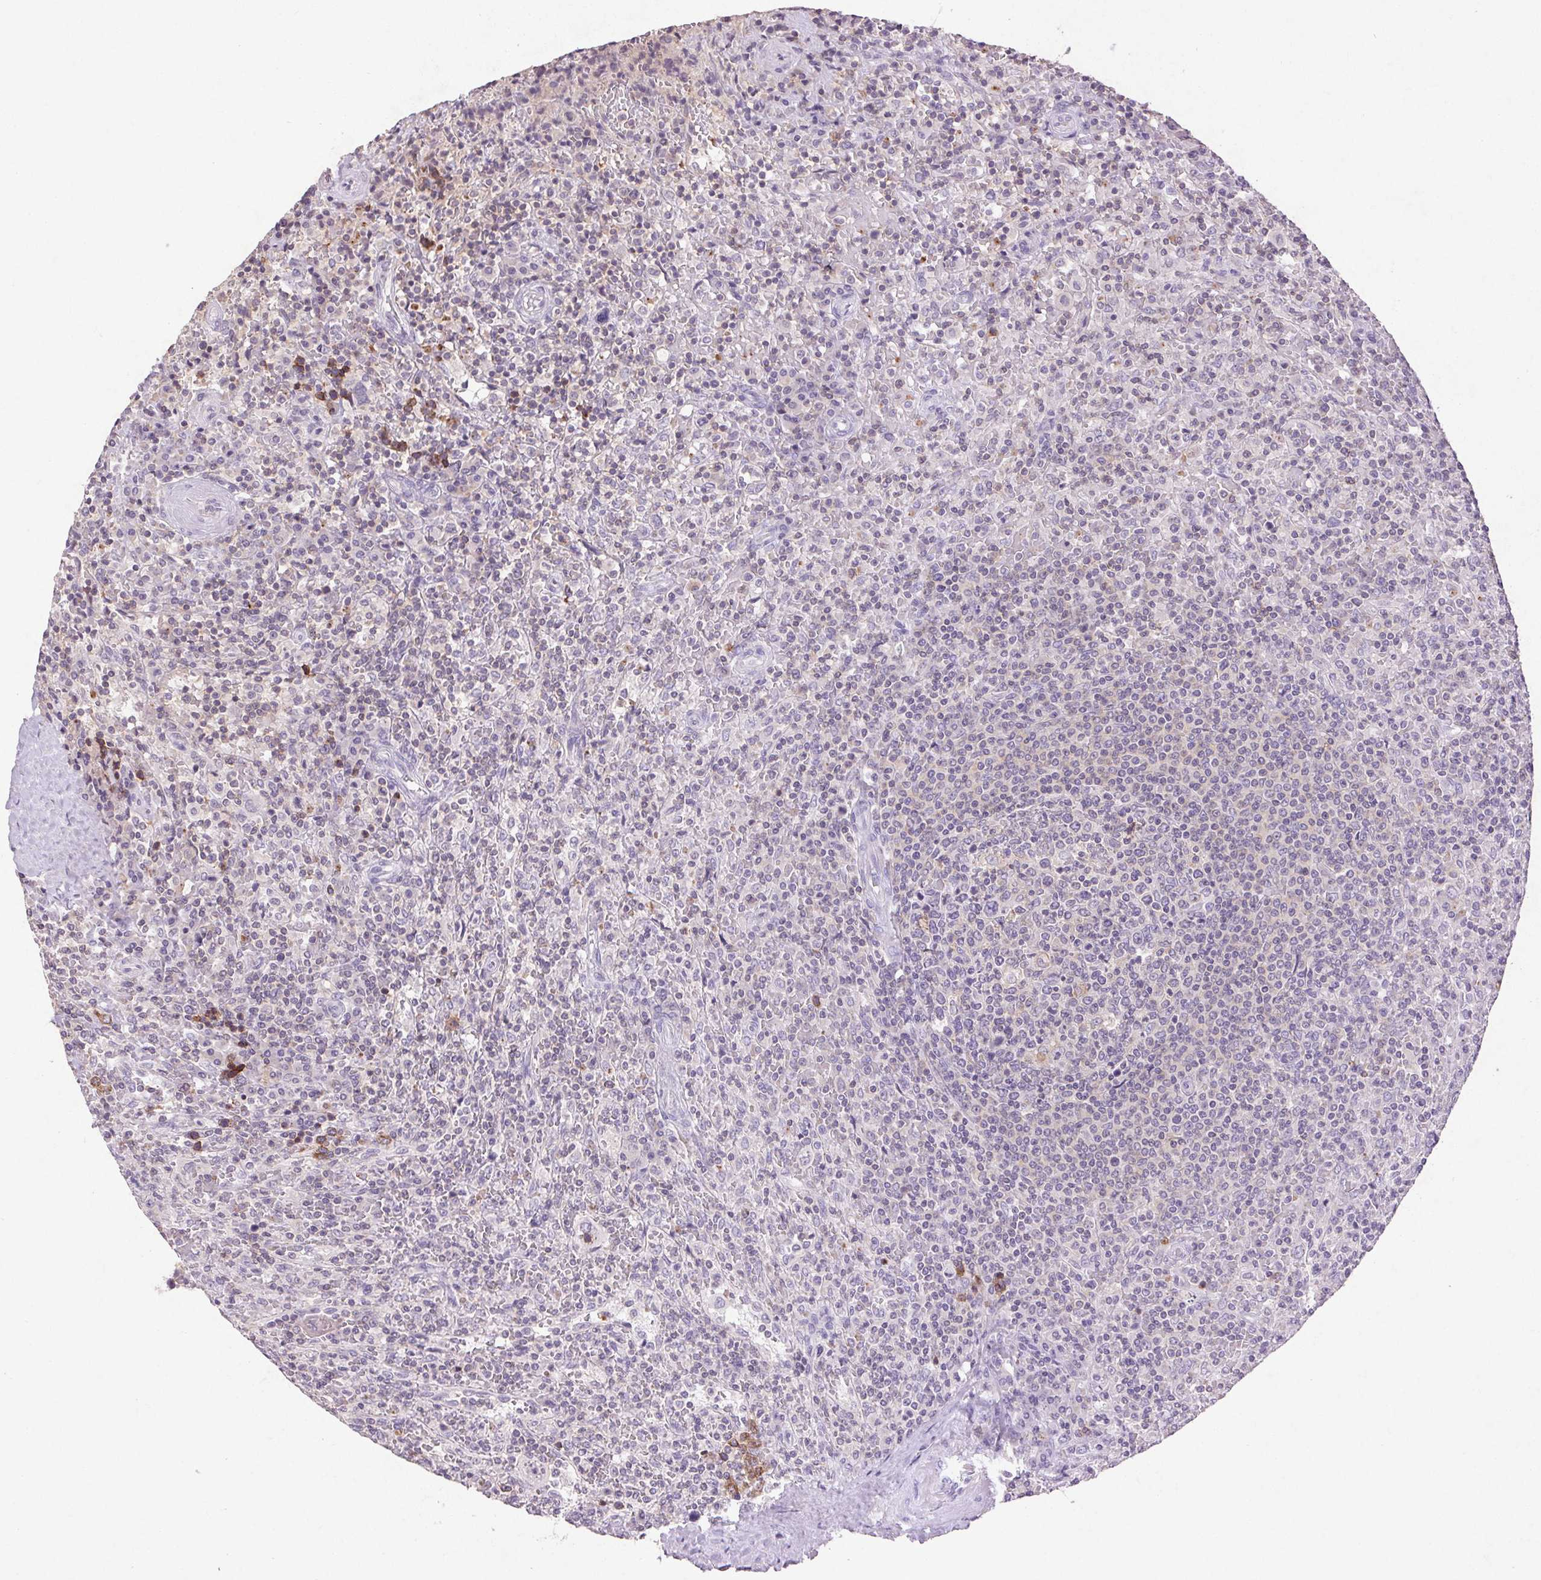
{"staining": {"intensity": "negative", "quantity": "none", "location": "none"}, "tissue": "lymphoma", "cell_type": "Tumor cells", "image_type": "cancer", "snomed": [{"axis": "morphology", "description": "Malignant lymphoma, non-Hodgkin's type, Low grade"}, {"axis": "topography", "description": "Spleen"}], "caption": "DAB (3,3'-diaminobenzidine) immunohistochemical staining of lymphoma shows no significant expression in tumor cells. The staining was performed using DAB to visualize the protein expression in brown, while the nuclei were stained in blue with hematoxylin (Magnification: 20x).", "gene": "FNDC7", "patient": {"sex": "male", "age": 62}}